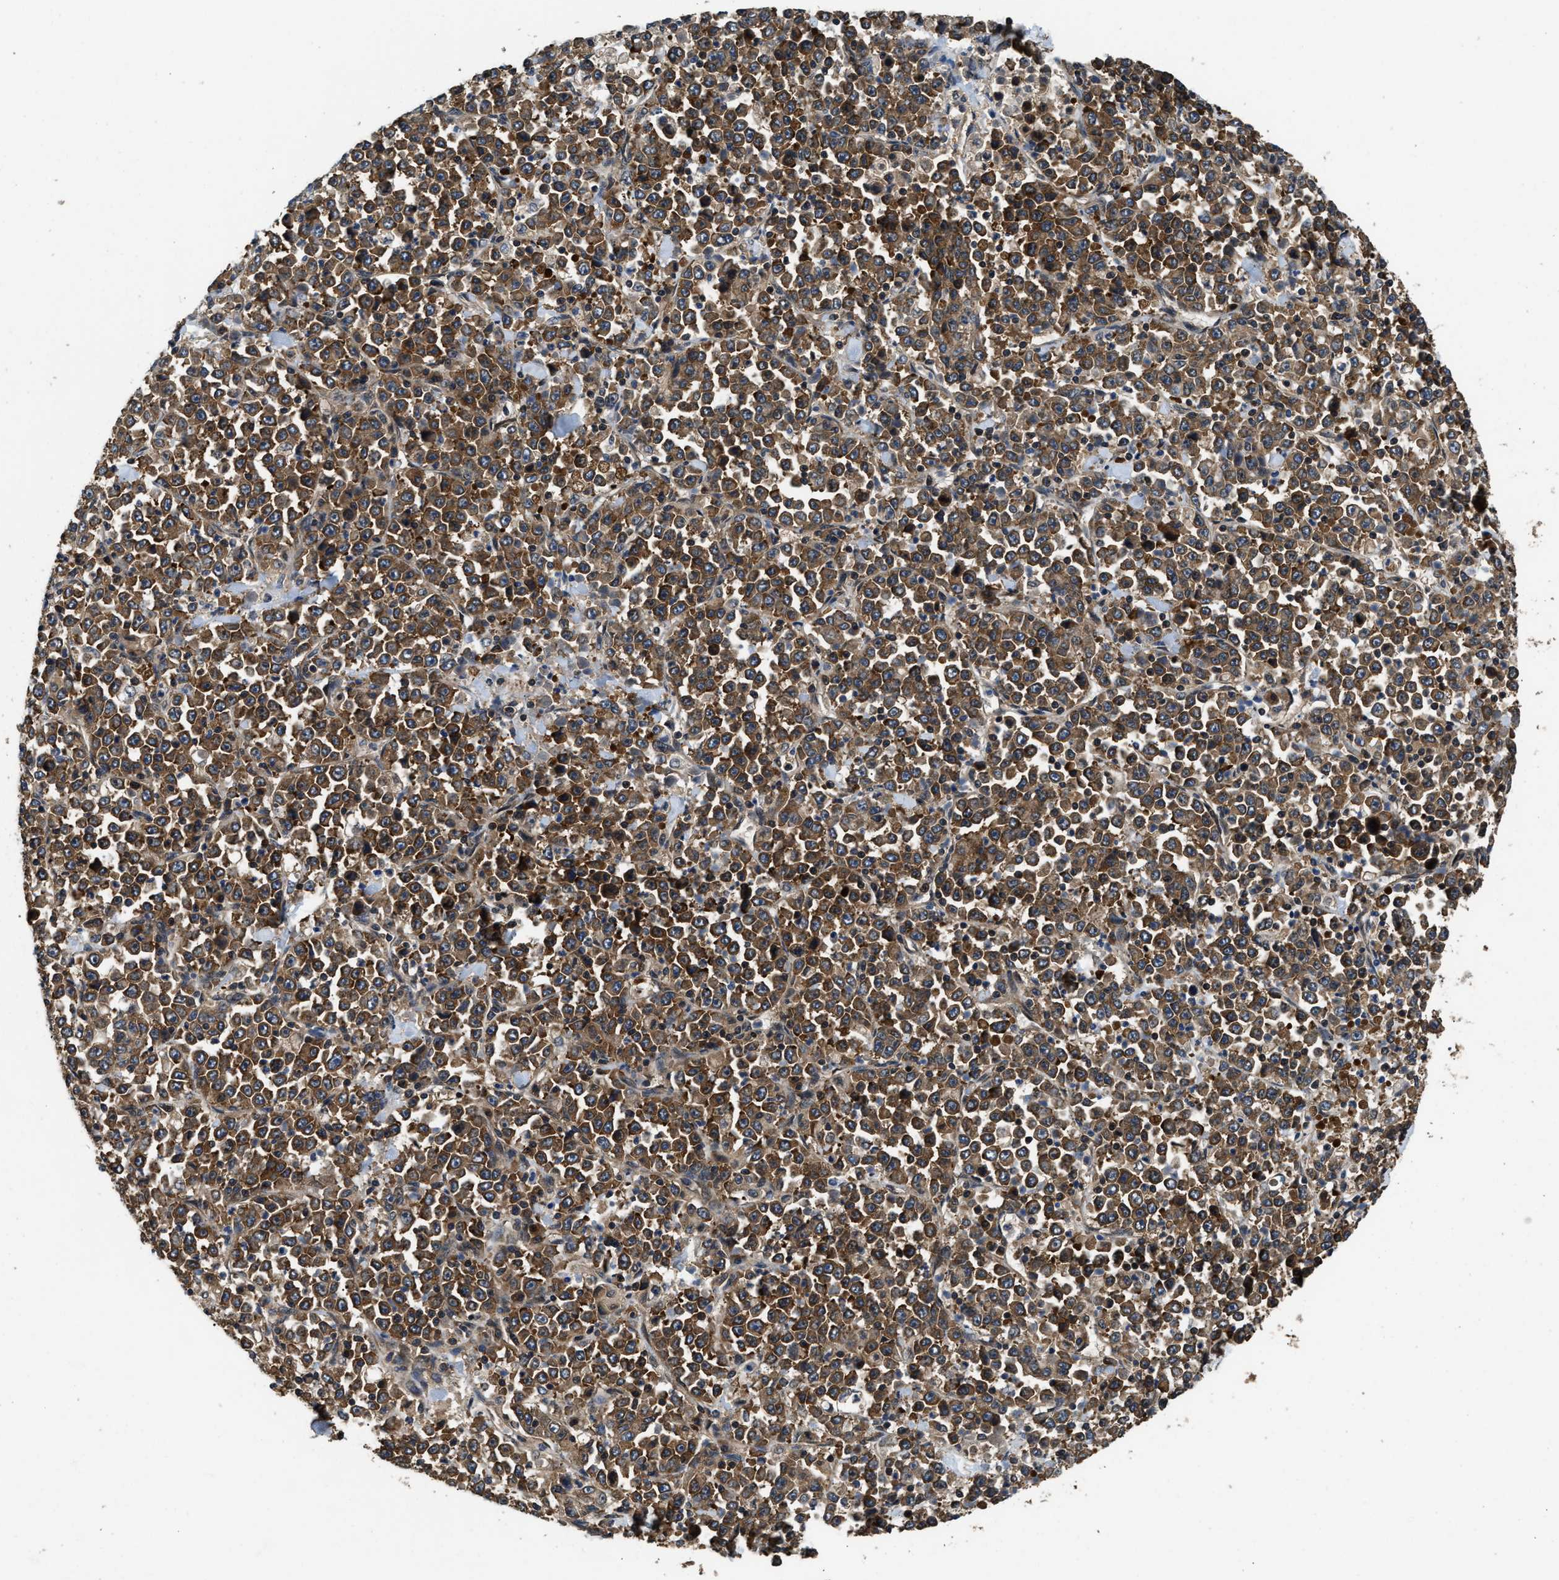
{"staining": {"intensity": "moderate", "quantity": ">75%", "location": "cytoplasmic/membranous"}, "tissue": "stomach cancer", "cell_type": "Tumor cells", "image_type": "cancer", "snomed": [{"axis": "morphology", "description": "Normal tissue, NOS"}, {"axis": "morphology", "description": "Adenocarcinoma, NOS"}, {"axis": "topography", "description": "Stomach, upper"}, {"axis": "topography", "description": "Stomach"}], "caption": "Moderate cytoplasmic/membranous staining is appreciated in approximately >75% of tumor cells in adenocarcinoma (stomach).", "gene": "DNAJC2", "patient": {"sex": "male", "age": 59}}